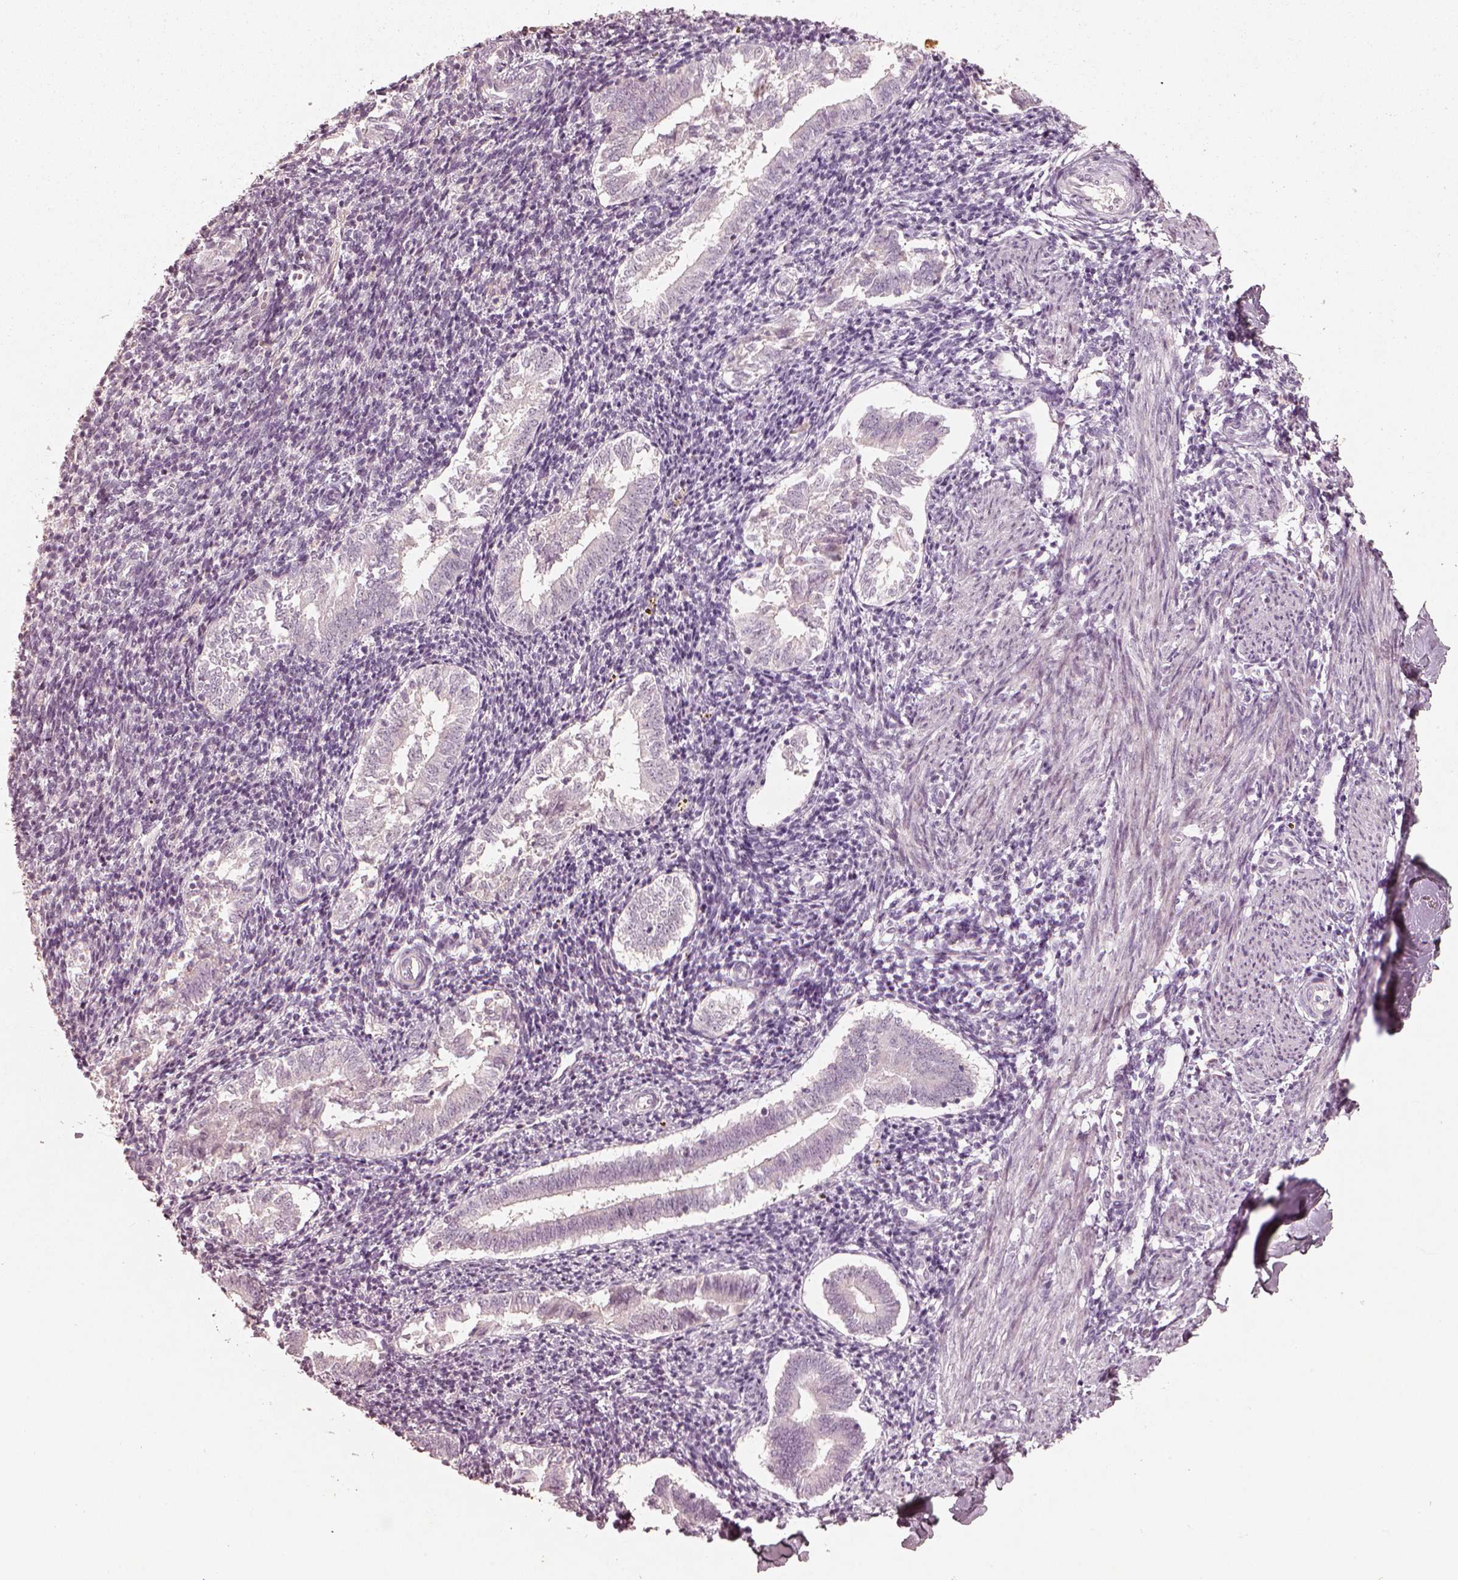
{"staining": {"intensity": "negative", "quantity": "none", "location": "none"}, "tissue": "endometrium", "cell_type": "Cells in endometrial stroma", "image_type": "normal", "snomed": [{"axis": "morphology", "description": "Normal tissue, NOS"}, {"axis": "topography", "description": "Endometrium"}], "caption": "Human endometrium stained for a protein using IHC exhibits no expression in cells in endometrial stroma.", "gene": "MADCAM1", "patient": {"sex": "female", "age": 25}}